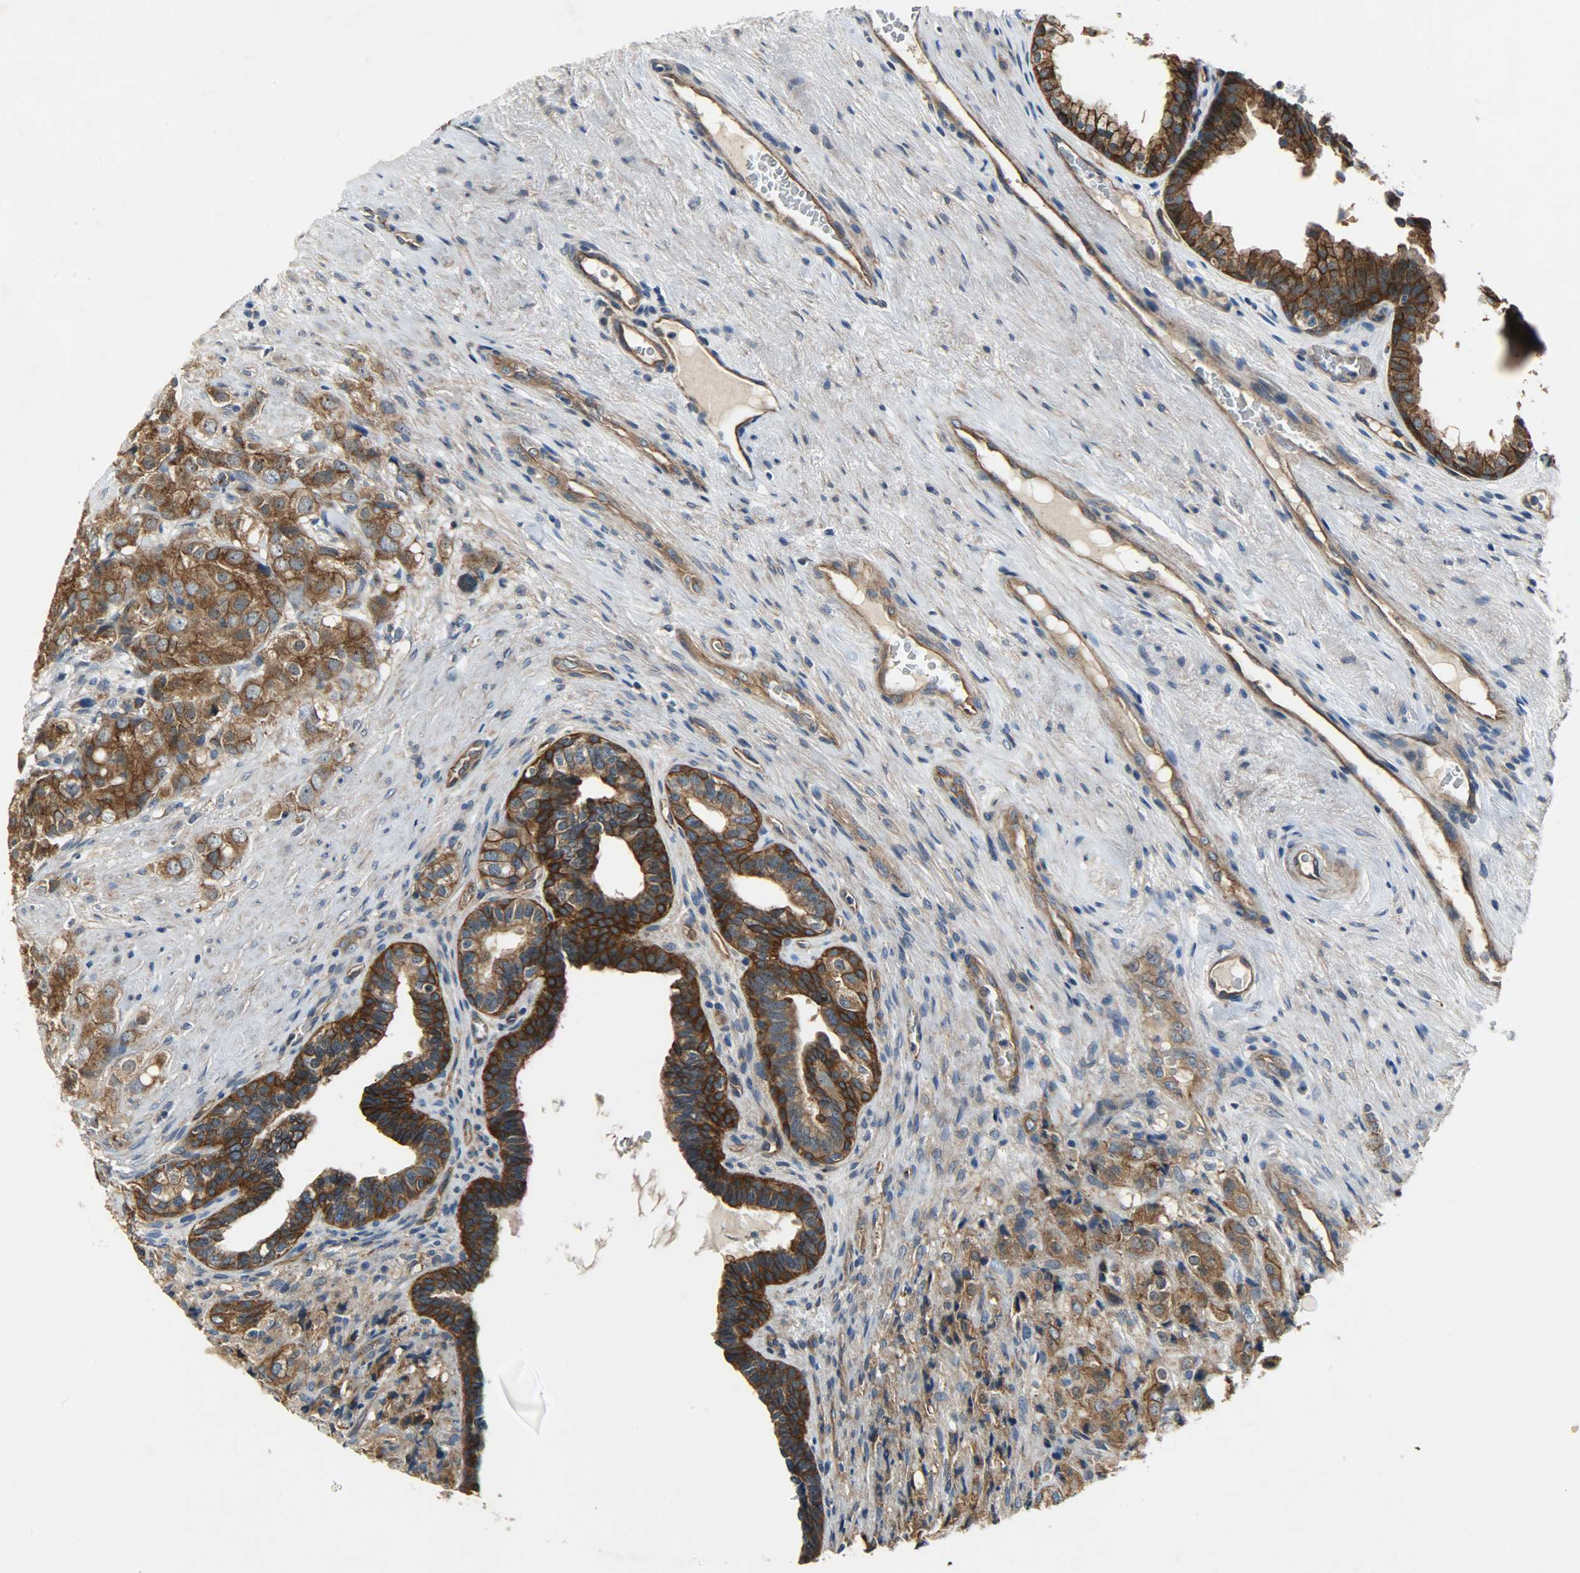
{"staining": {"intensity": "moderate", "quantity": ">75%", "location": "cytoplasmic/membranous"}, "tissue": "prostate cancer", "cell_type": "Tumor cells", "image_type": "cancer", "snomed": [{"axis": "morphology", "description": "Adenocarcinoma, High grade"}, {"axis": "topography", "description": "Prostate"}], "caption": "Protein positivity by immunohistochemistry reveals moderate cytoplasmic/membranous staining in approximately >75% of tumor cells in prostate cancer.", "gene": "KIAA1217", "patient": {"sex": "male", "age": 68}}